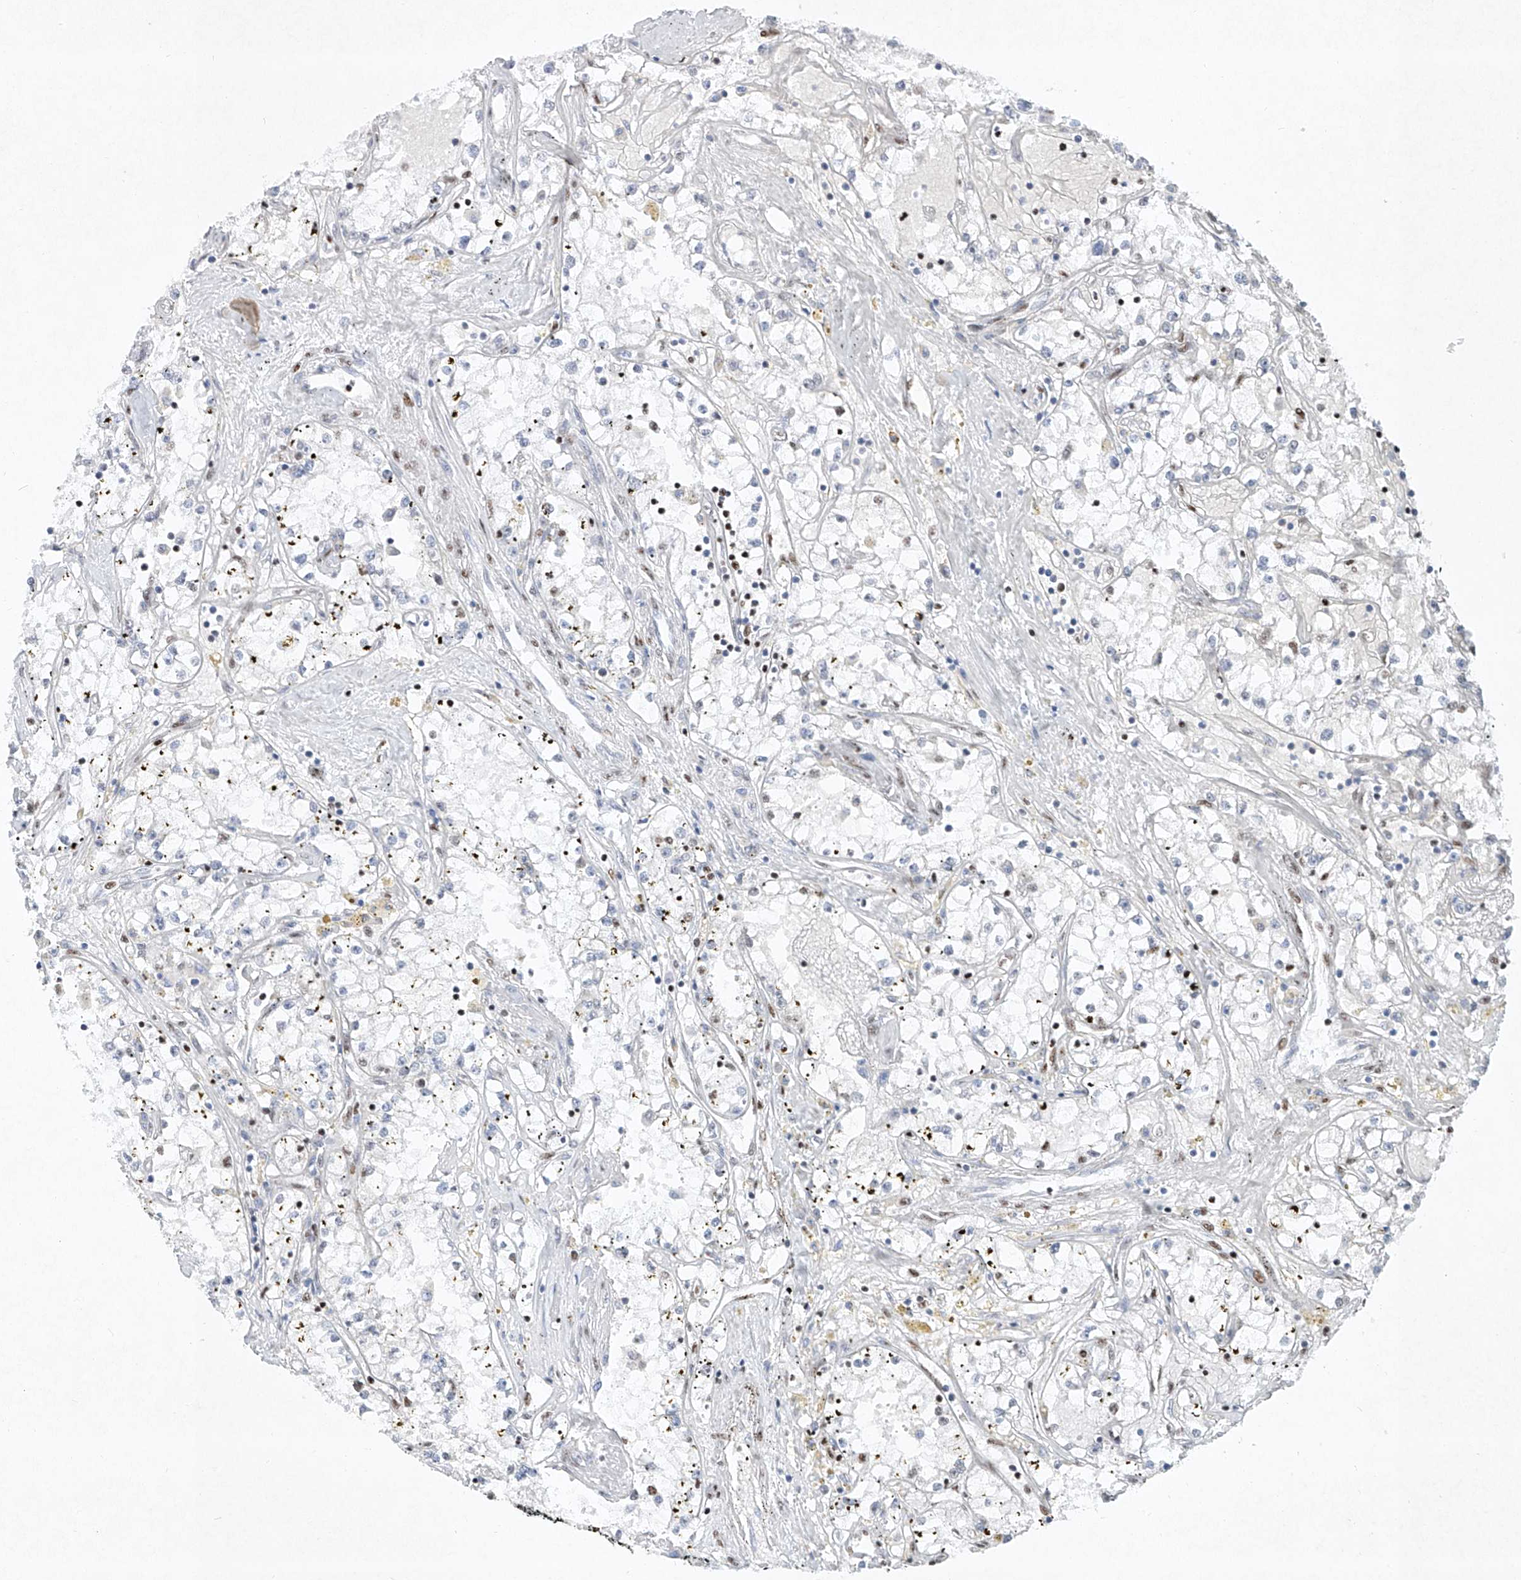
{"staining": {"intensity": "negative", "quantity": "none", "location": "none"}, "tissue": "renal cancer", "cell_type": "Tumor cells", "image_type": "cancer", "snomed": [{"axis": "morphology", "description": "Adenocarcinoma, NOS"}, {"axis": "topography", "description": "Kidney"}], "caption": "Immunohistochemistry (IHC) photomicrograph of human renal adenocarcinoma stained for a protein (brown), which exhibits no expression in tumor cells.", "gene": "TAF4", "patient": {"sex": "male", "age": 56}}